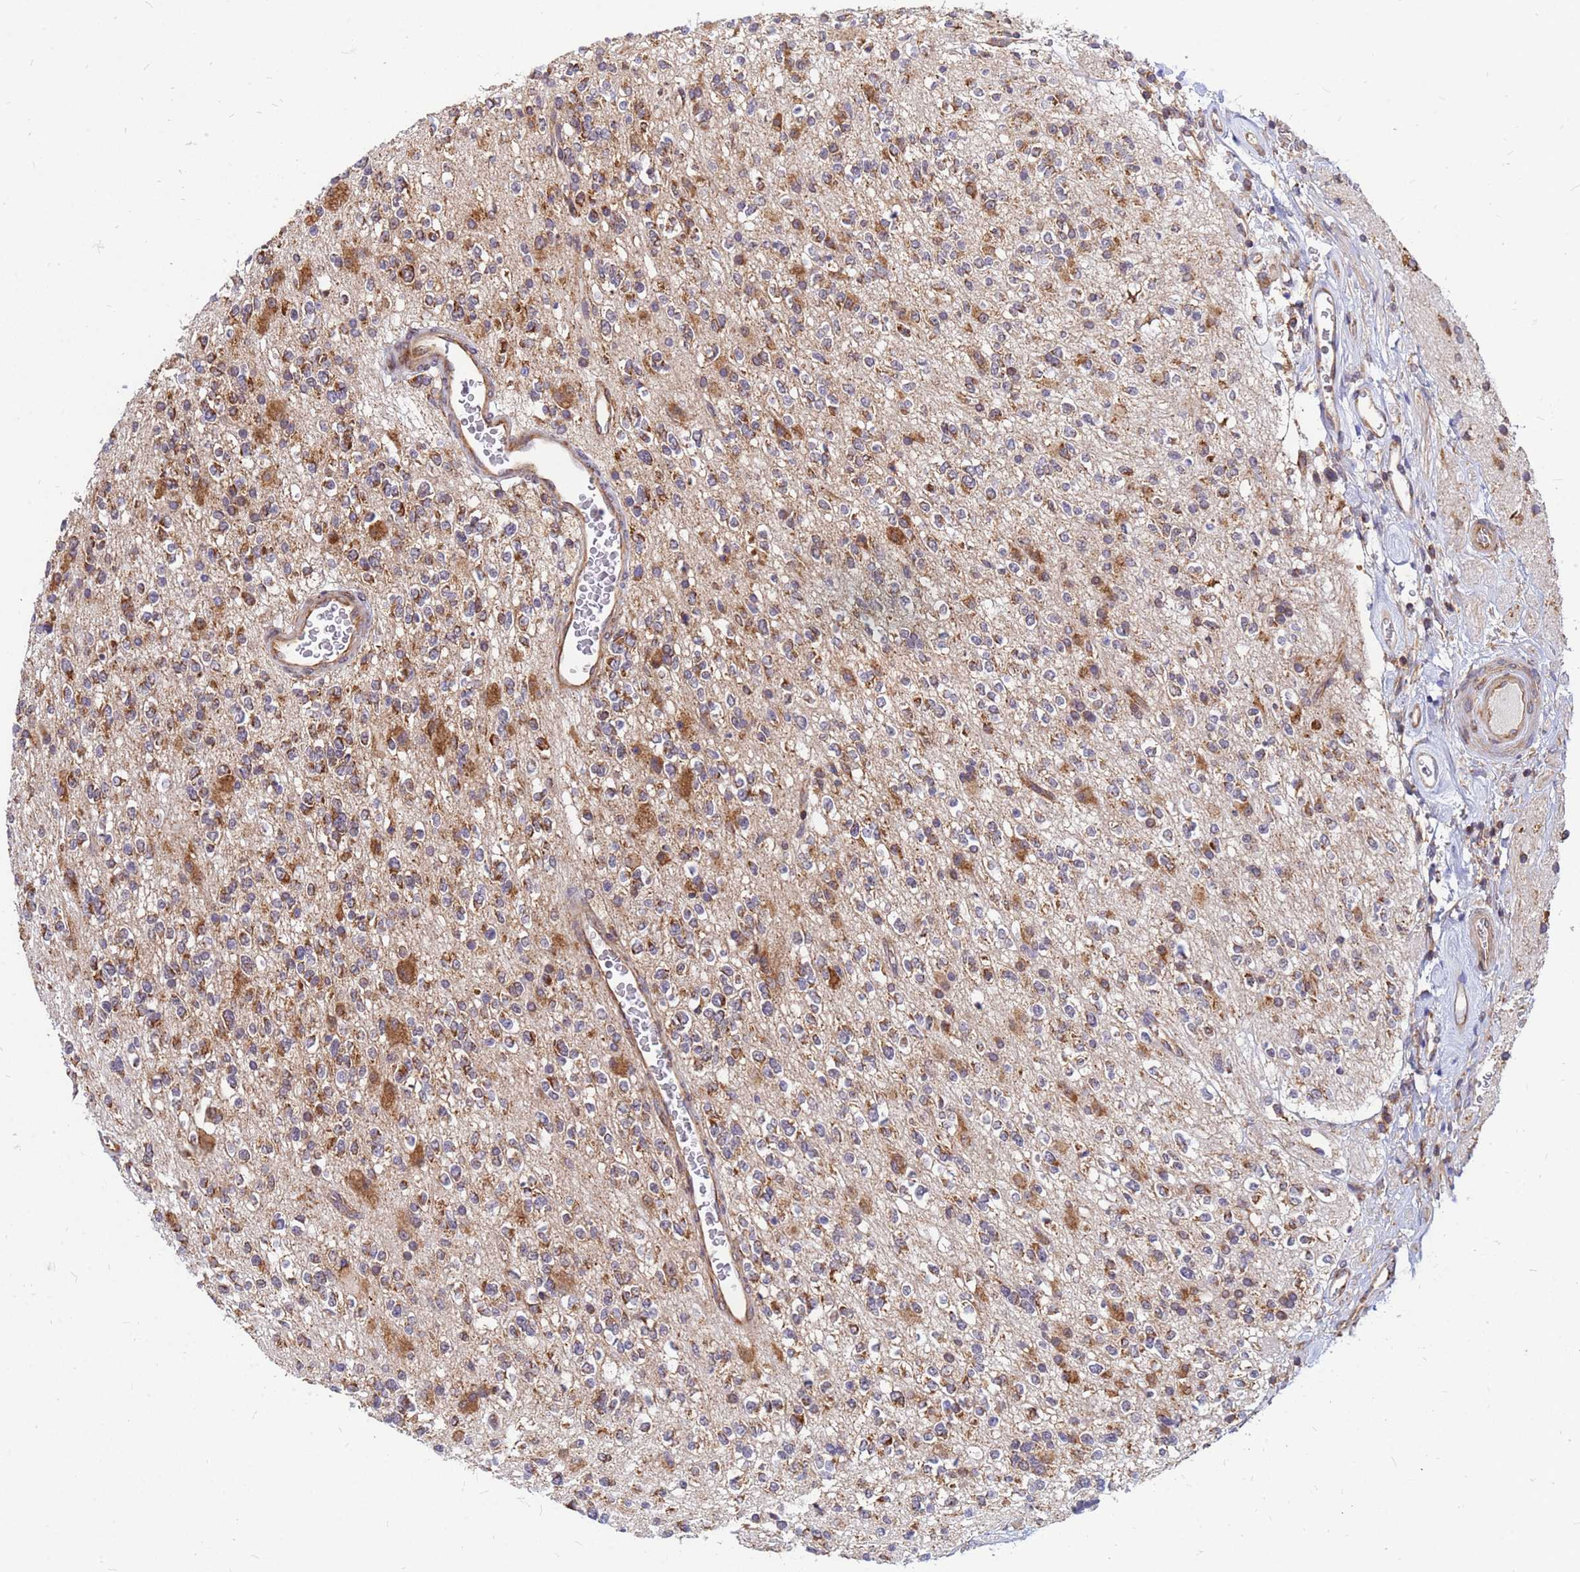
{"staining": {"intensity": "moderate", "quantity": "25%-75%", "location": "cytoplasmic/membranous"}, "tissue": "glioma", "cell_type": "Tumor cells", "image_type": "cancer", "snomed": [{"axis": "morphology", "description": "Glioma, malignant, High grade"}, {"axis": "topography", "description": "Brain"}], "caption": "A brown stain highlights moderate cytoplasmic/membranous expression of a protein in human malignant high-grade glioma tumor cells. (DAB IHC, brown staining for protein, blue staining for nuclei).", "gene": "RPL8", "patient": {"sex": "male", "age": 34}}